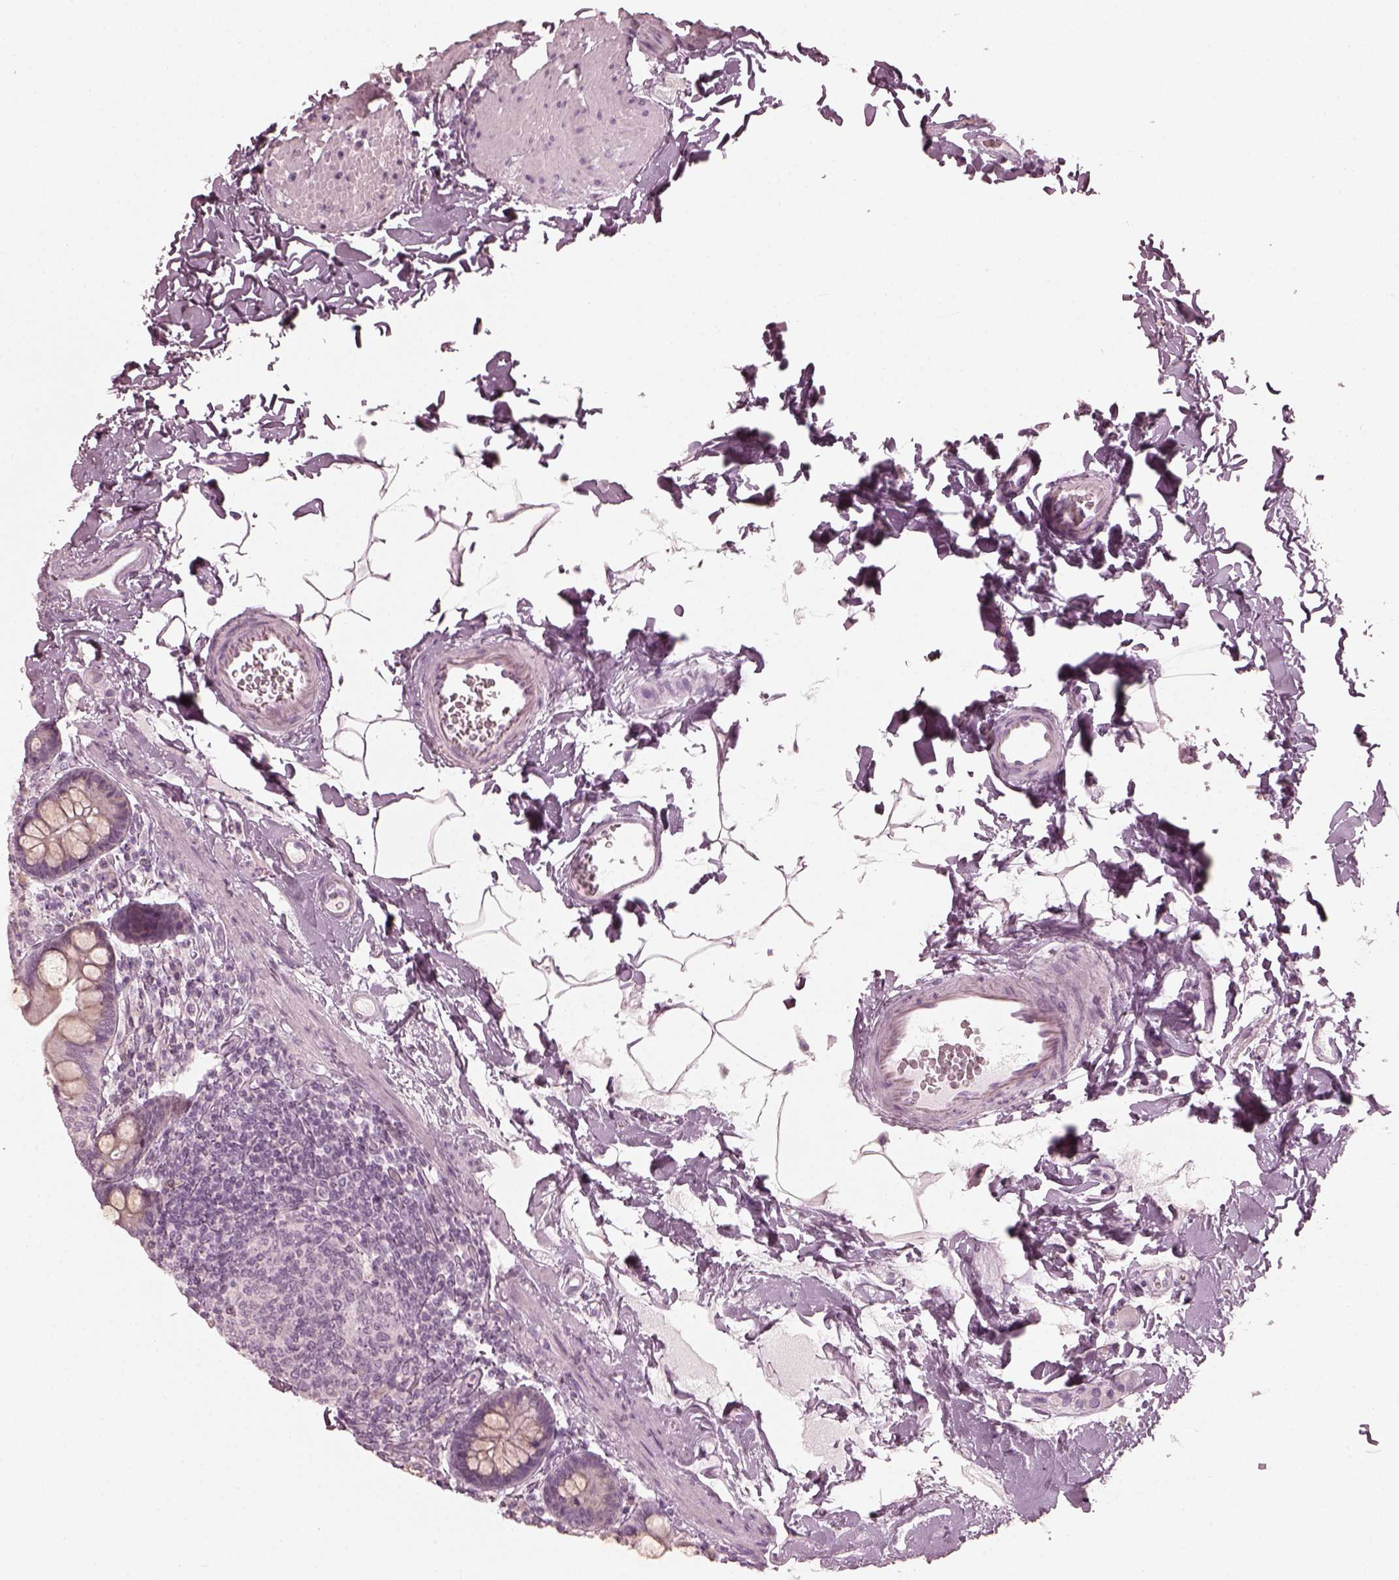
{"staining": {"intensity": "negative", "quantity": "none", "location": "none"}, "tissue": "small intestine", "cell_type": "Glandular cells", "image_type": "normal", "snomed": [{"axis": "morphology", "description": "Normal tissue, NOS"}, {"axis": "topography", "description": "Small intestine"}], "caption": "DAB immunohistochemical staining of unremarkable small intestine reveals no significant positivity in glandular cells. (DAB (3,3'-diaminobenzidine) immunohistochemistry, high magnification).", "gene": "SAXO2", "patient": {"sex": "female", "age": 56}}